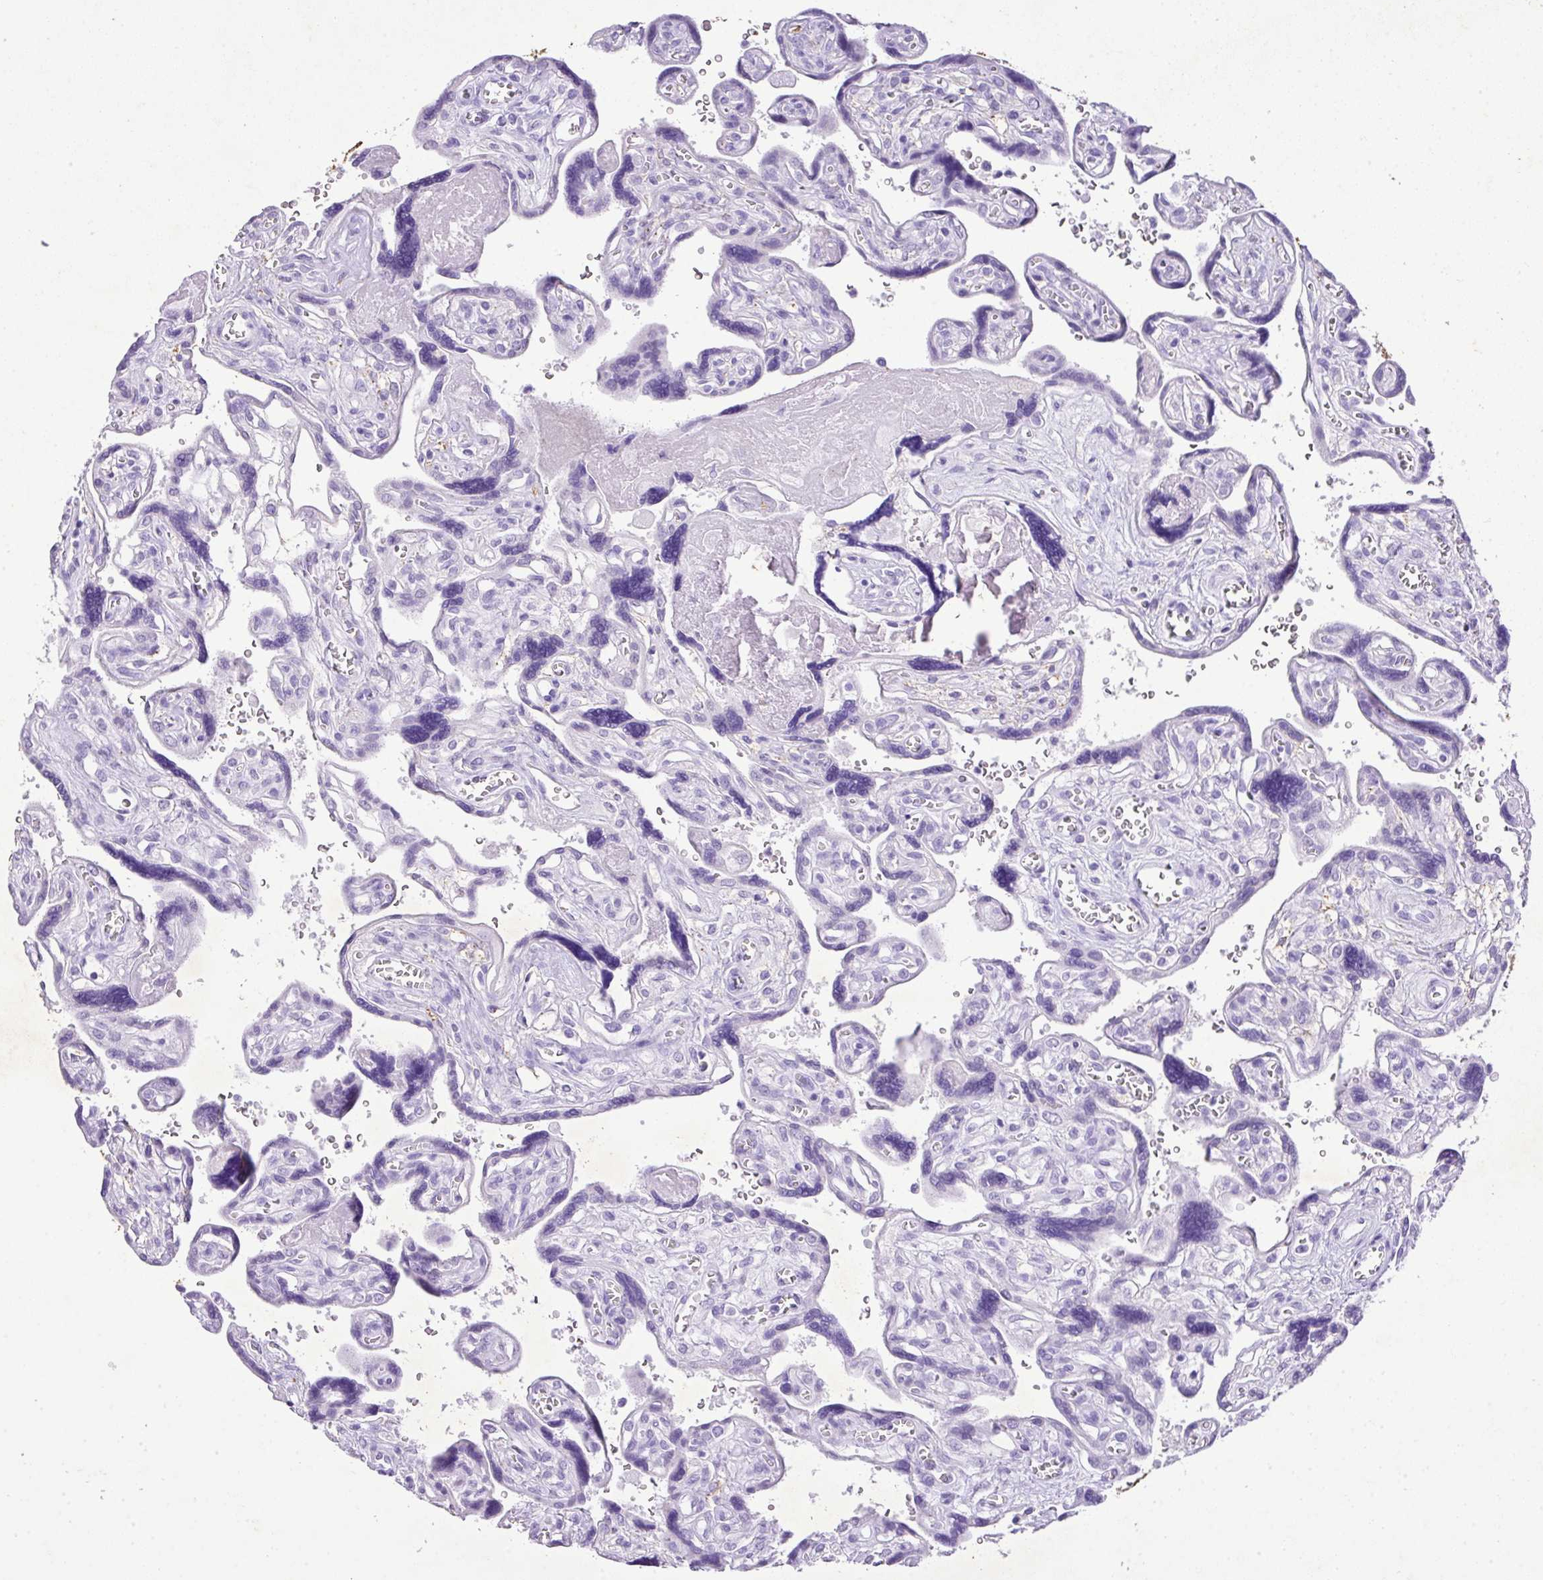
{"staining": {"intensity": "negative", "quantity": "none", "location": "none"}, "tissue": "placenta", "cell_type": "Trophoblastic cells", "image_type": "normal", "snomed": [{"axis": "morphology", "description": "Normal tissue, NOS"}, {"axis": "topography", "description": "Placenta"}], "caption": "The IHC image has no significant positivity in trophoblastic cells of placenta. (Immunohistochemistry (ihc), brightfield microscopy, high magnification).", "gene": "KCNJ11", "patient": {"sex": "female", "age": 39}}